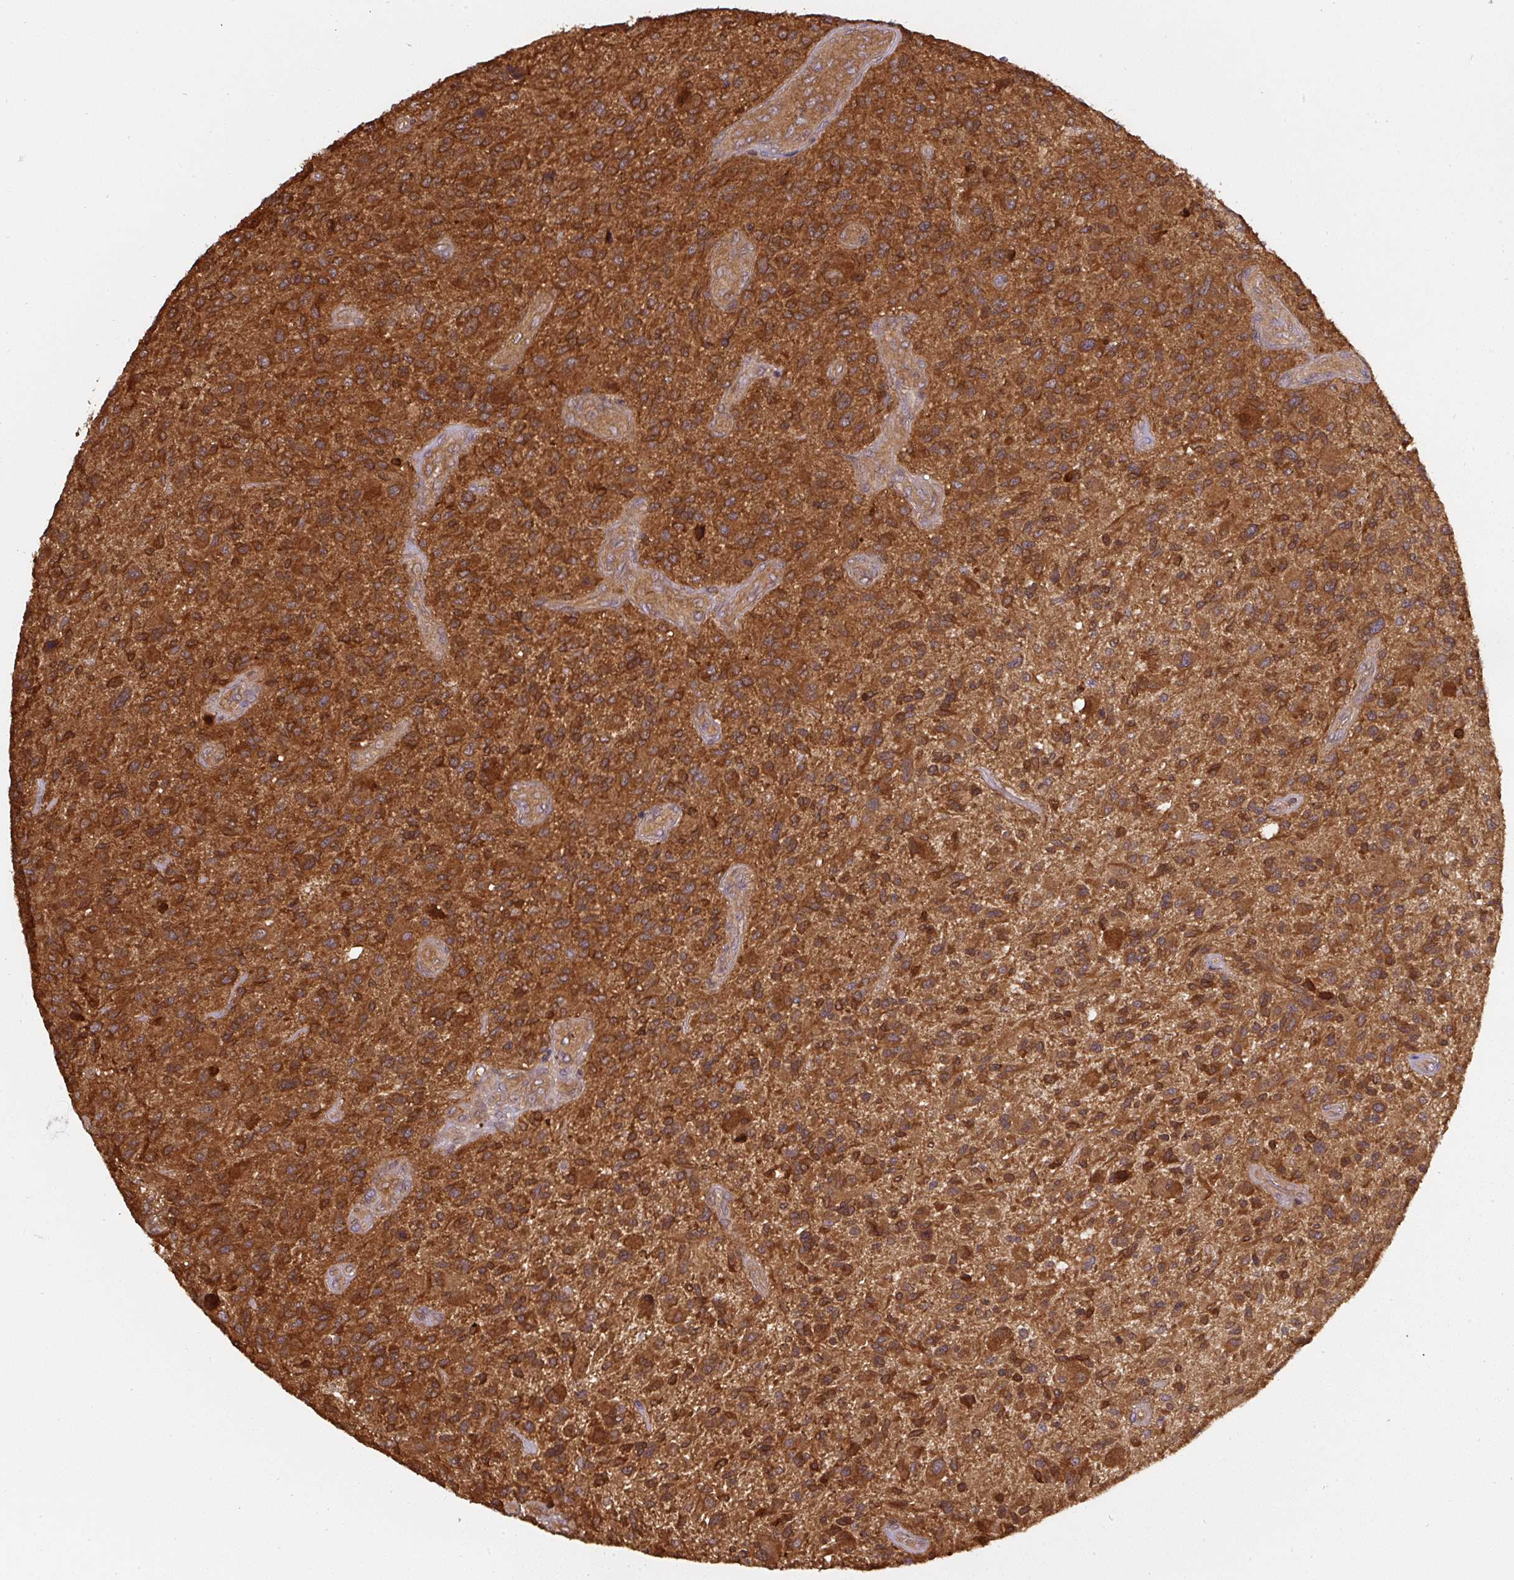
{"staining": {"intensity": "strong", "quantity": ">75%", "location": "cytoplasmic/membranous"}, "tissue": "glioma", "cell_type": "Tumor cells", "image_type": "cancer", "snomed": [{"axis": "morphology", "description": "Glioma, malignant, High grade"}, {"axis": "topography", "description": "Brain"}], "caption": "A histopathology image of human glioma stained for a protein displays strong cytoplasmic/membranous brown staining in tumor cells.", "gene": "ST13", "patient": {"sex": "male", "age": 47}}